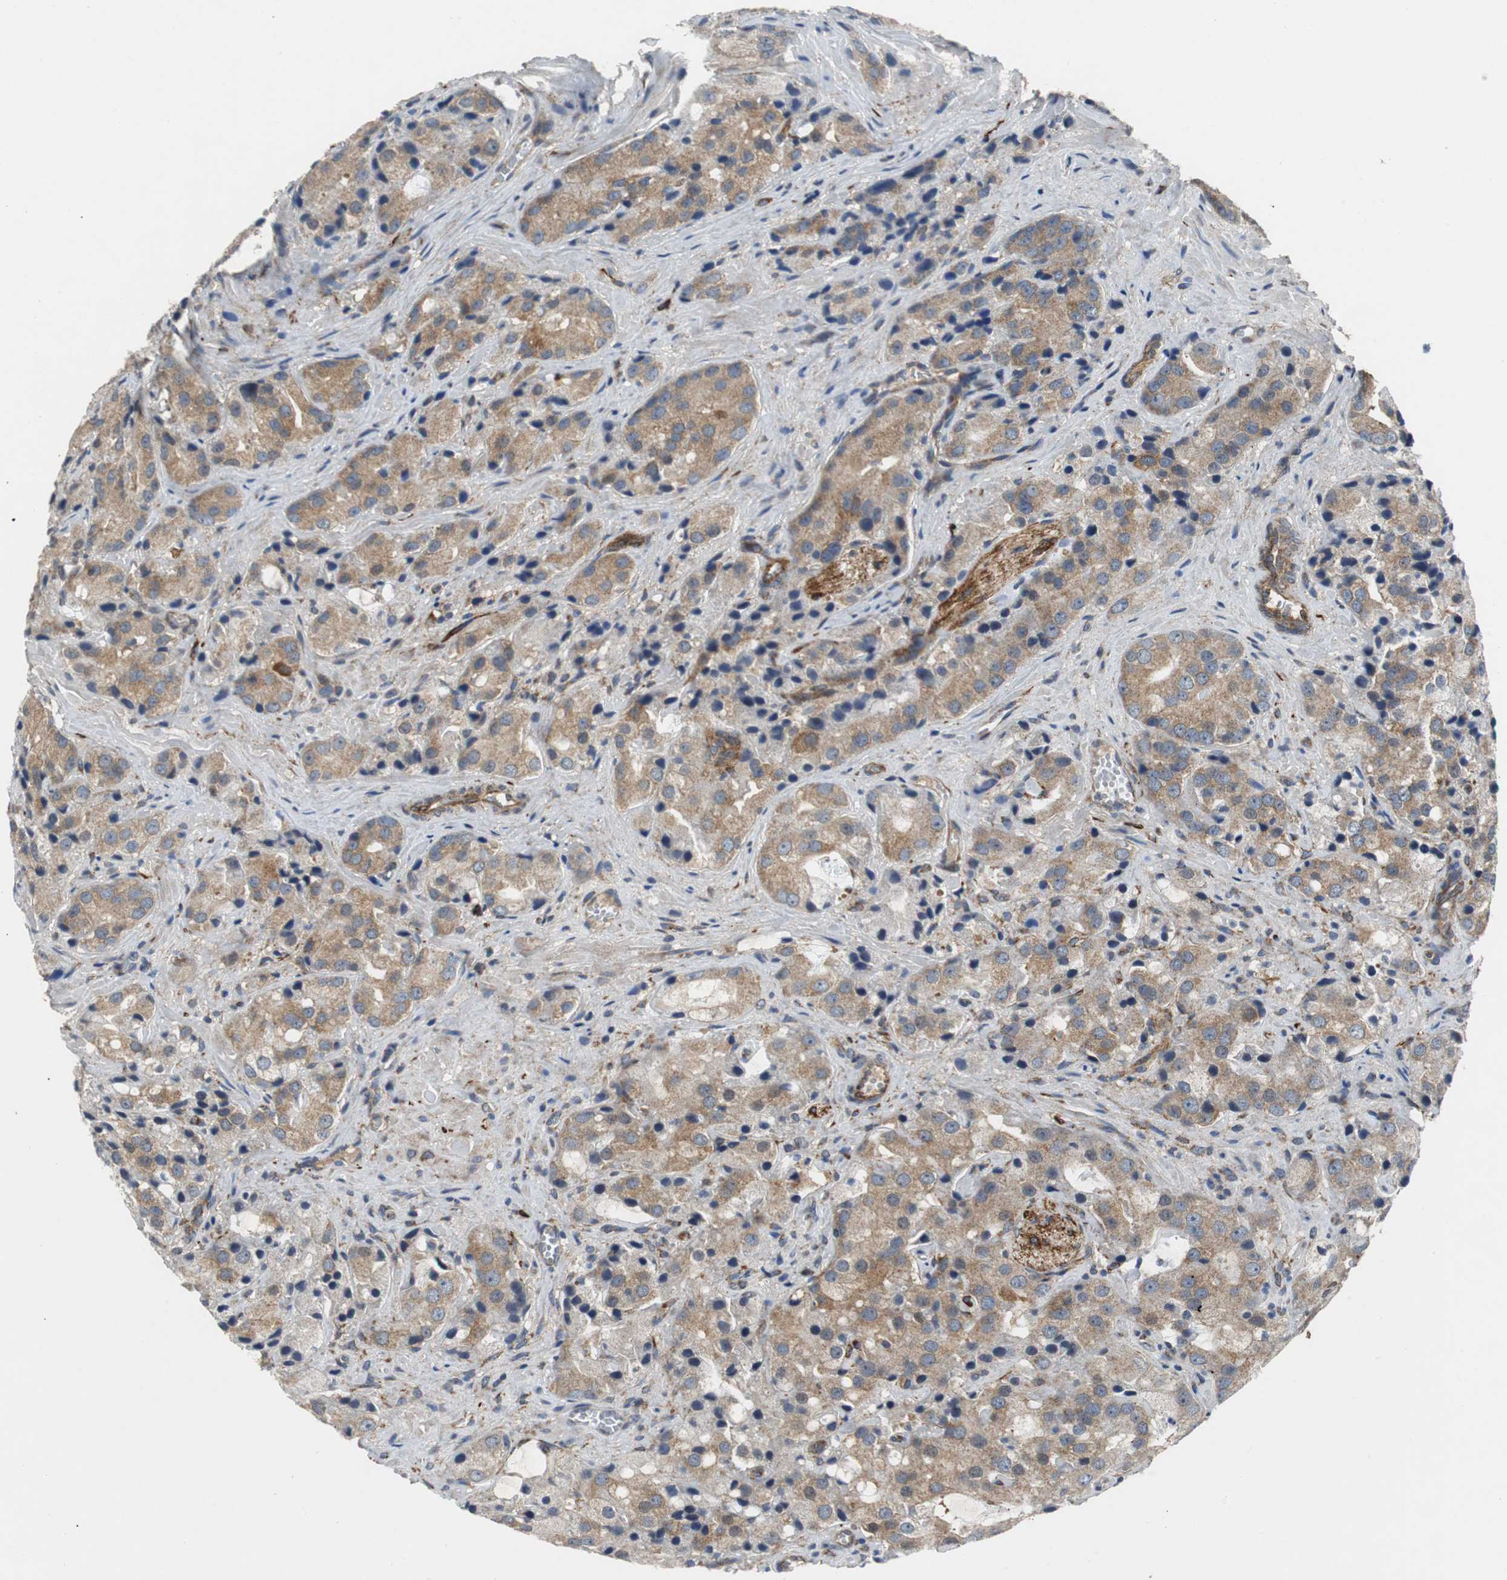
{"staining": {"intensity": "moderate", "quantity": ">75%", "location": "cytoplasmic/membranous"}, "tissue": "prostate cancer", "cell_type": "Tumor cells", "image_type": "cancer", "snomed": [{"axis": "morphology", "description": "Adenocarcinoma, High grade"}, {"axis": "topography", "description": "Prostate"}], "caption": "Immunohistochemistry (IHC) of prostate cancer shows medium levels of moderate cytoplasmic/membranous expression in approximately >75% of tumor cells.", "gene": "ISCU", "patient": {"sex": "male", "age": 70}}